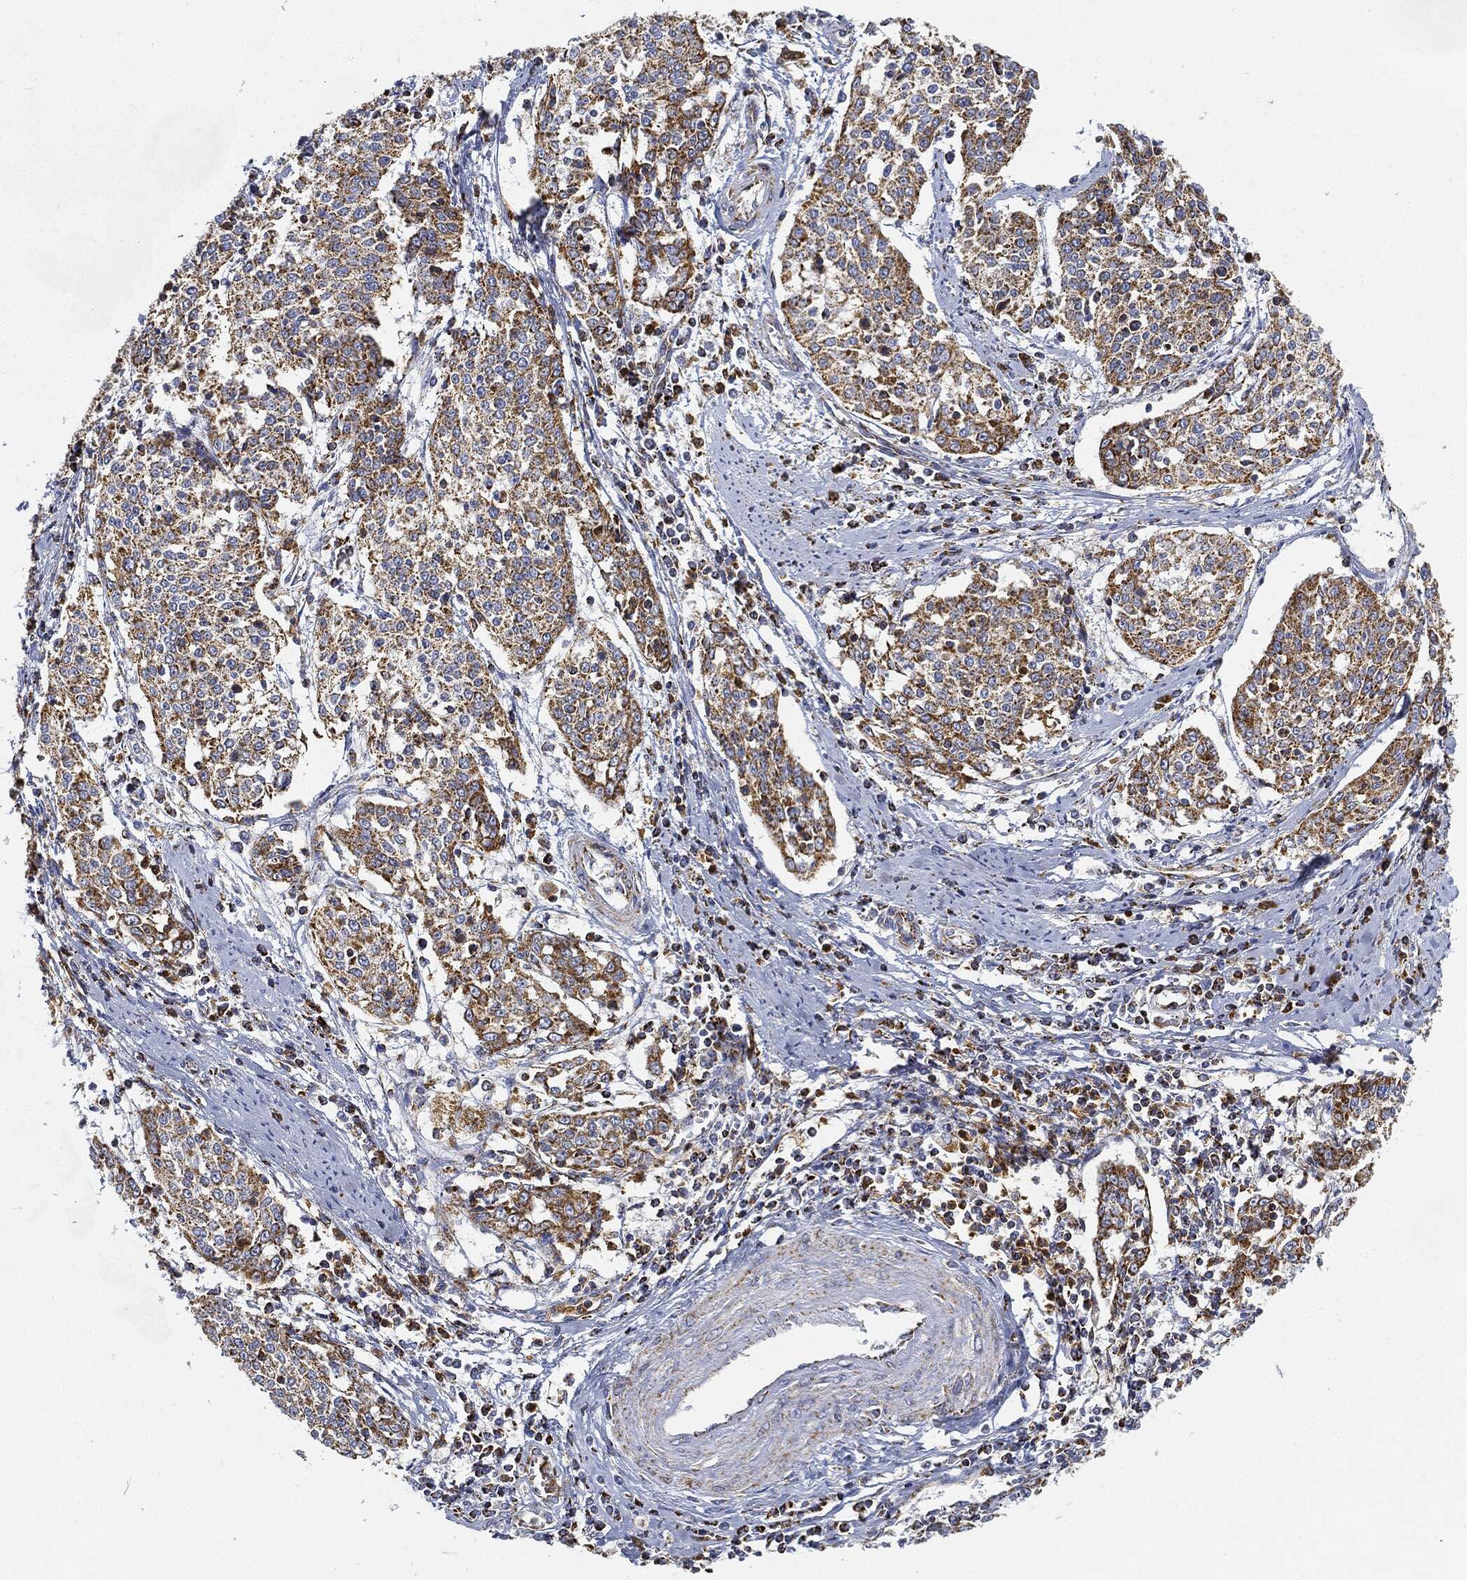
{"staining": {"intensity": "moderate", "quantity": ">75%", "location": "cytoplasmic/membranous"}, "tissue": "cervical cancer", "cell_type": "Tumor cells", "image_type": "cancer", "snomed": [{"axis": "morphology", "description": "Squamous cell carcinoma, NOS"}, {"axis": "topography", "description": "Cervix"}], "caption": "Tumor cells reveal moderate cytoplasmic/membranous positivity in about >75% of cells in cervical cancer (squamous cell carcinoma). The staining was performed using DAB (3,3'-diaminobenzidine) to visualize the protein expression in brown, while the nuclei were stained in blue with hematoxylin (Magnification: 20x).", "gene": "CAPN15", "patient": {"sex": "female", "age": 41}}